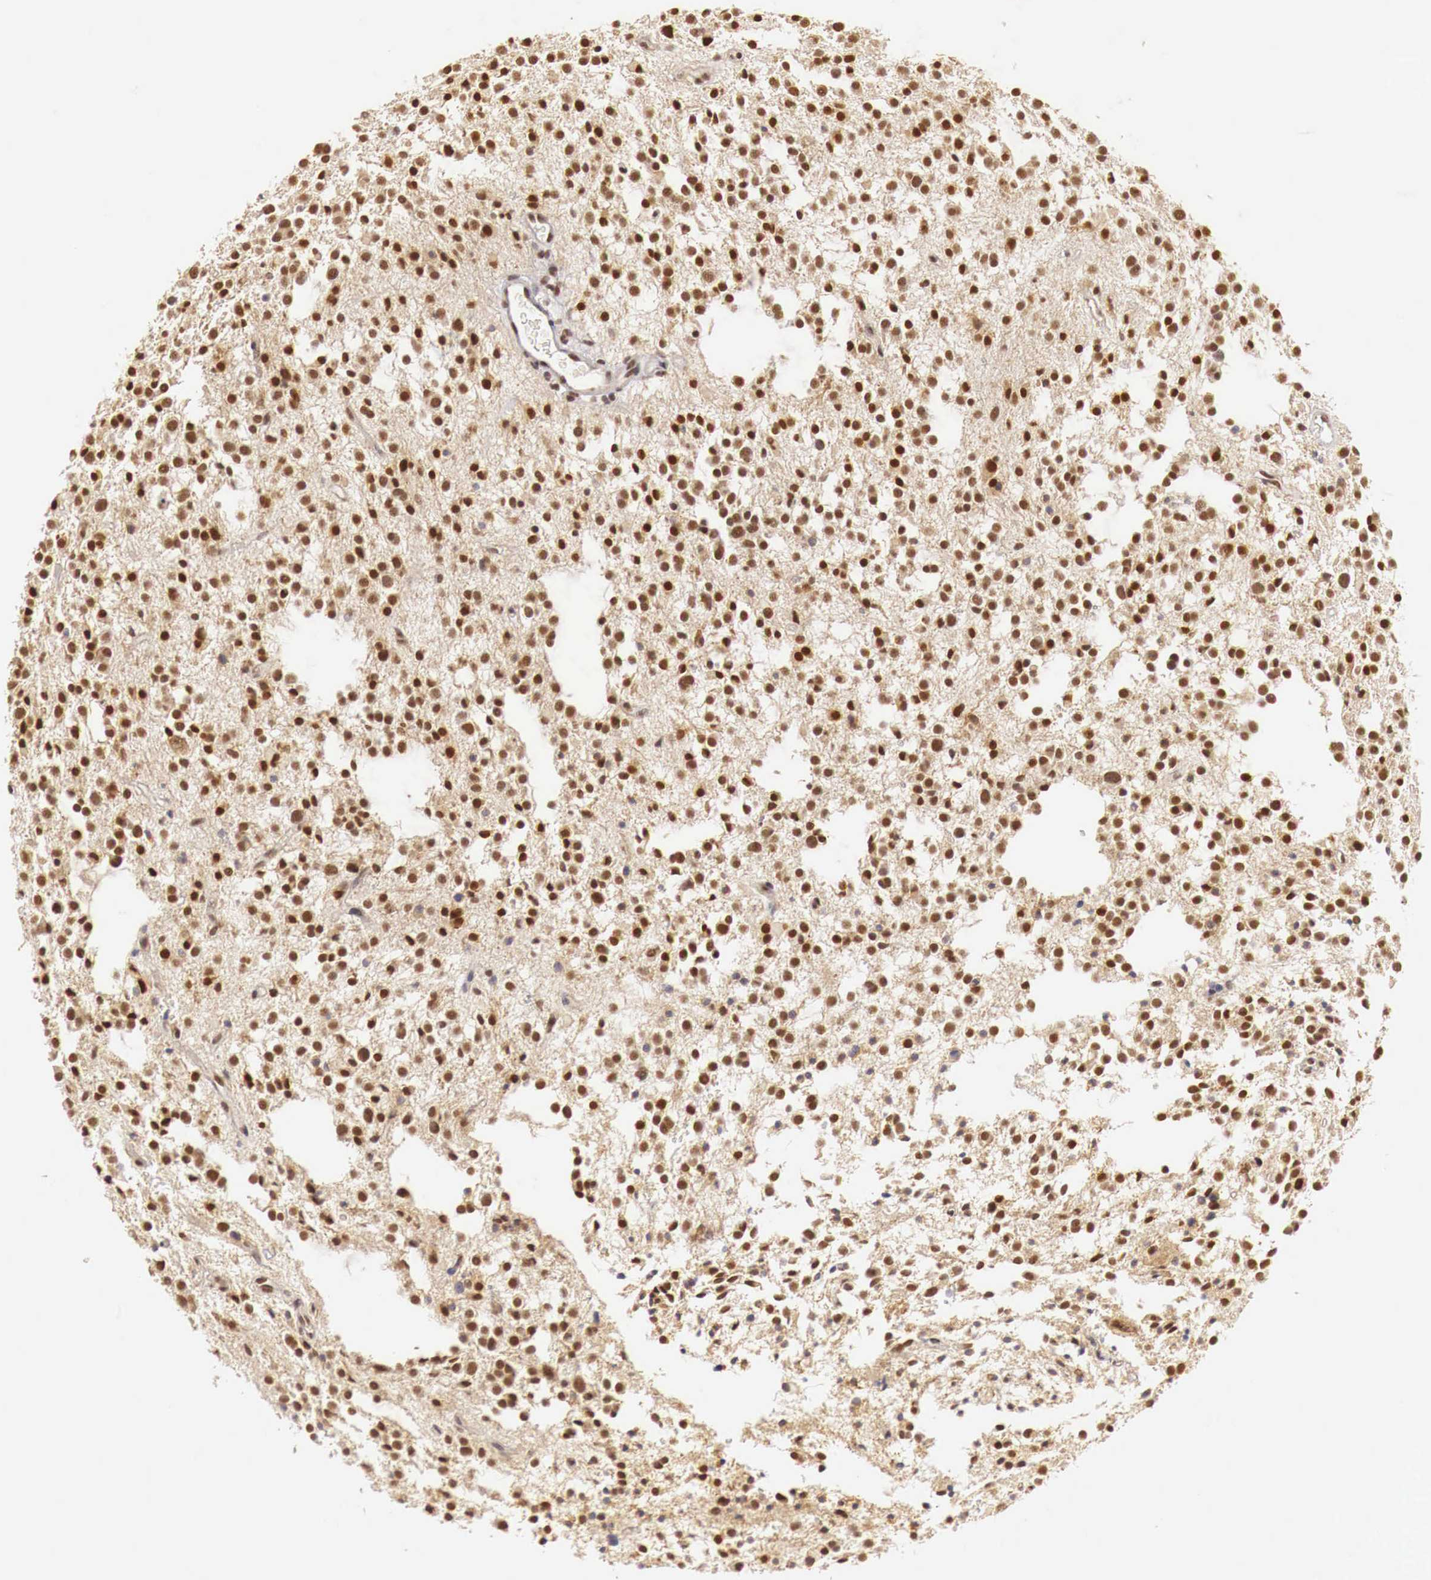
{"staining": {"intensity": "moderate", "quantity": ">75%", "location": "cytoplasmic/membranous,nuclear"}, "tissue": "glioma", "cell_type": "Tumor cells", "image_type": "cancer", "snomed": [{"axis": "morphology", "description": "Glioma, malignant, Low grade"}, {"axis": "topography", "description": "Brain"}], "caption": "Glioma tissue demonstrates moderate cytoplasmic/membranous and nuclear positivity in approximately >75% of tumor cells, visualized by immunohistochemistry. (brown staining indicates protein expression, while blue staining denotes nuclei).", "gene": "GPKOW", "patient": {"sex": "female", "age": 36}}